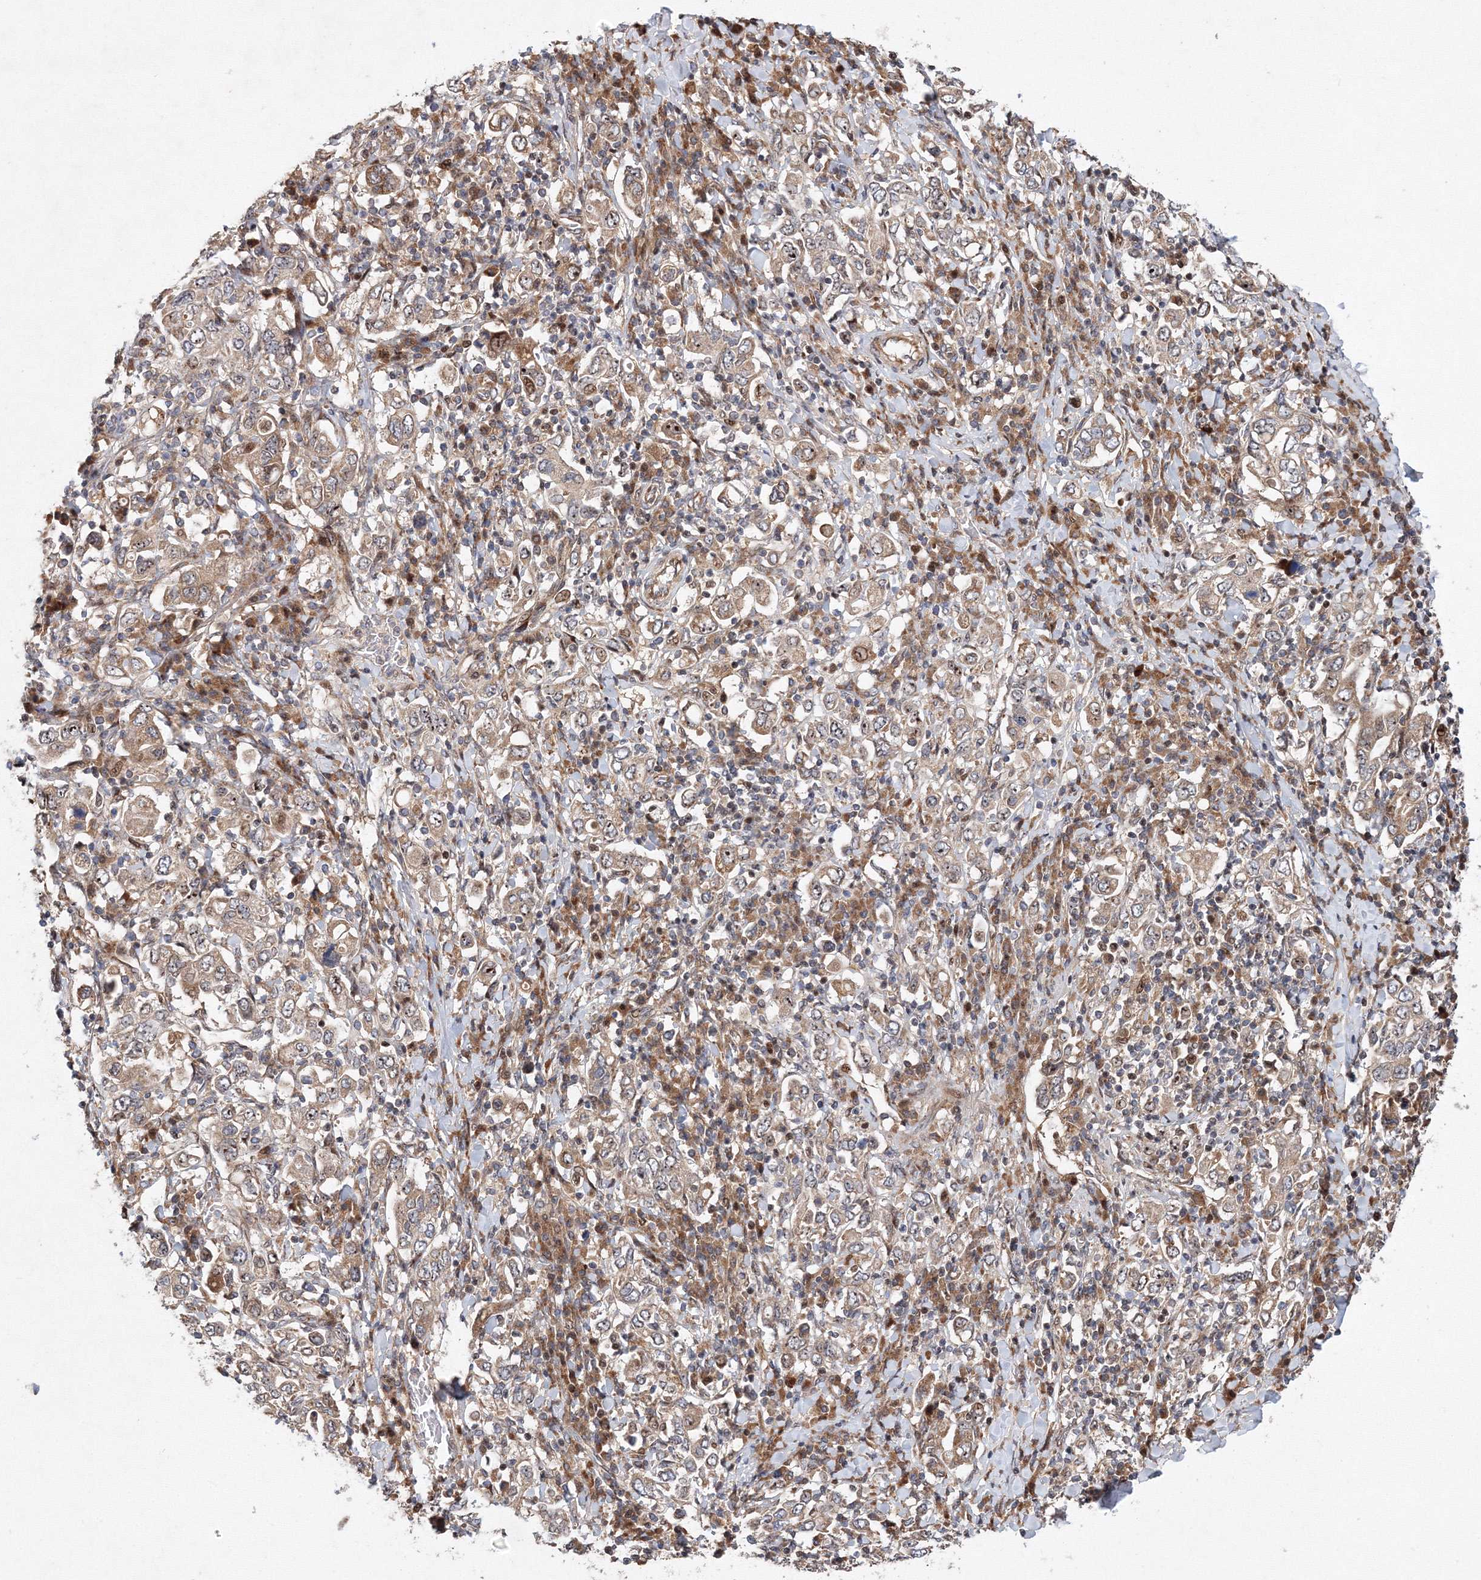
{"staining": {"intensity": "weak", "quantity": ">75%", "location": "cytoplasmic/membranous"}, "tissue": "stomach cancer", "cell_type": "Tumor cells", "image_type": "cancer", "snomed": [{"axis": "morphology", "description": "Adenocarcinoma, NOS"}, {"axis": "topography", "description": "Stomach, upper"}], "caption": "Stomach adenocarcinoma tissue exhibits weak cytoplasmic/membranous staining in about >75% of tumor cells", "gene": "ANKAR", "patient": {"sex": "male", "age": 62}}